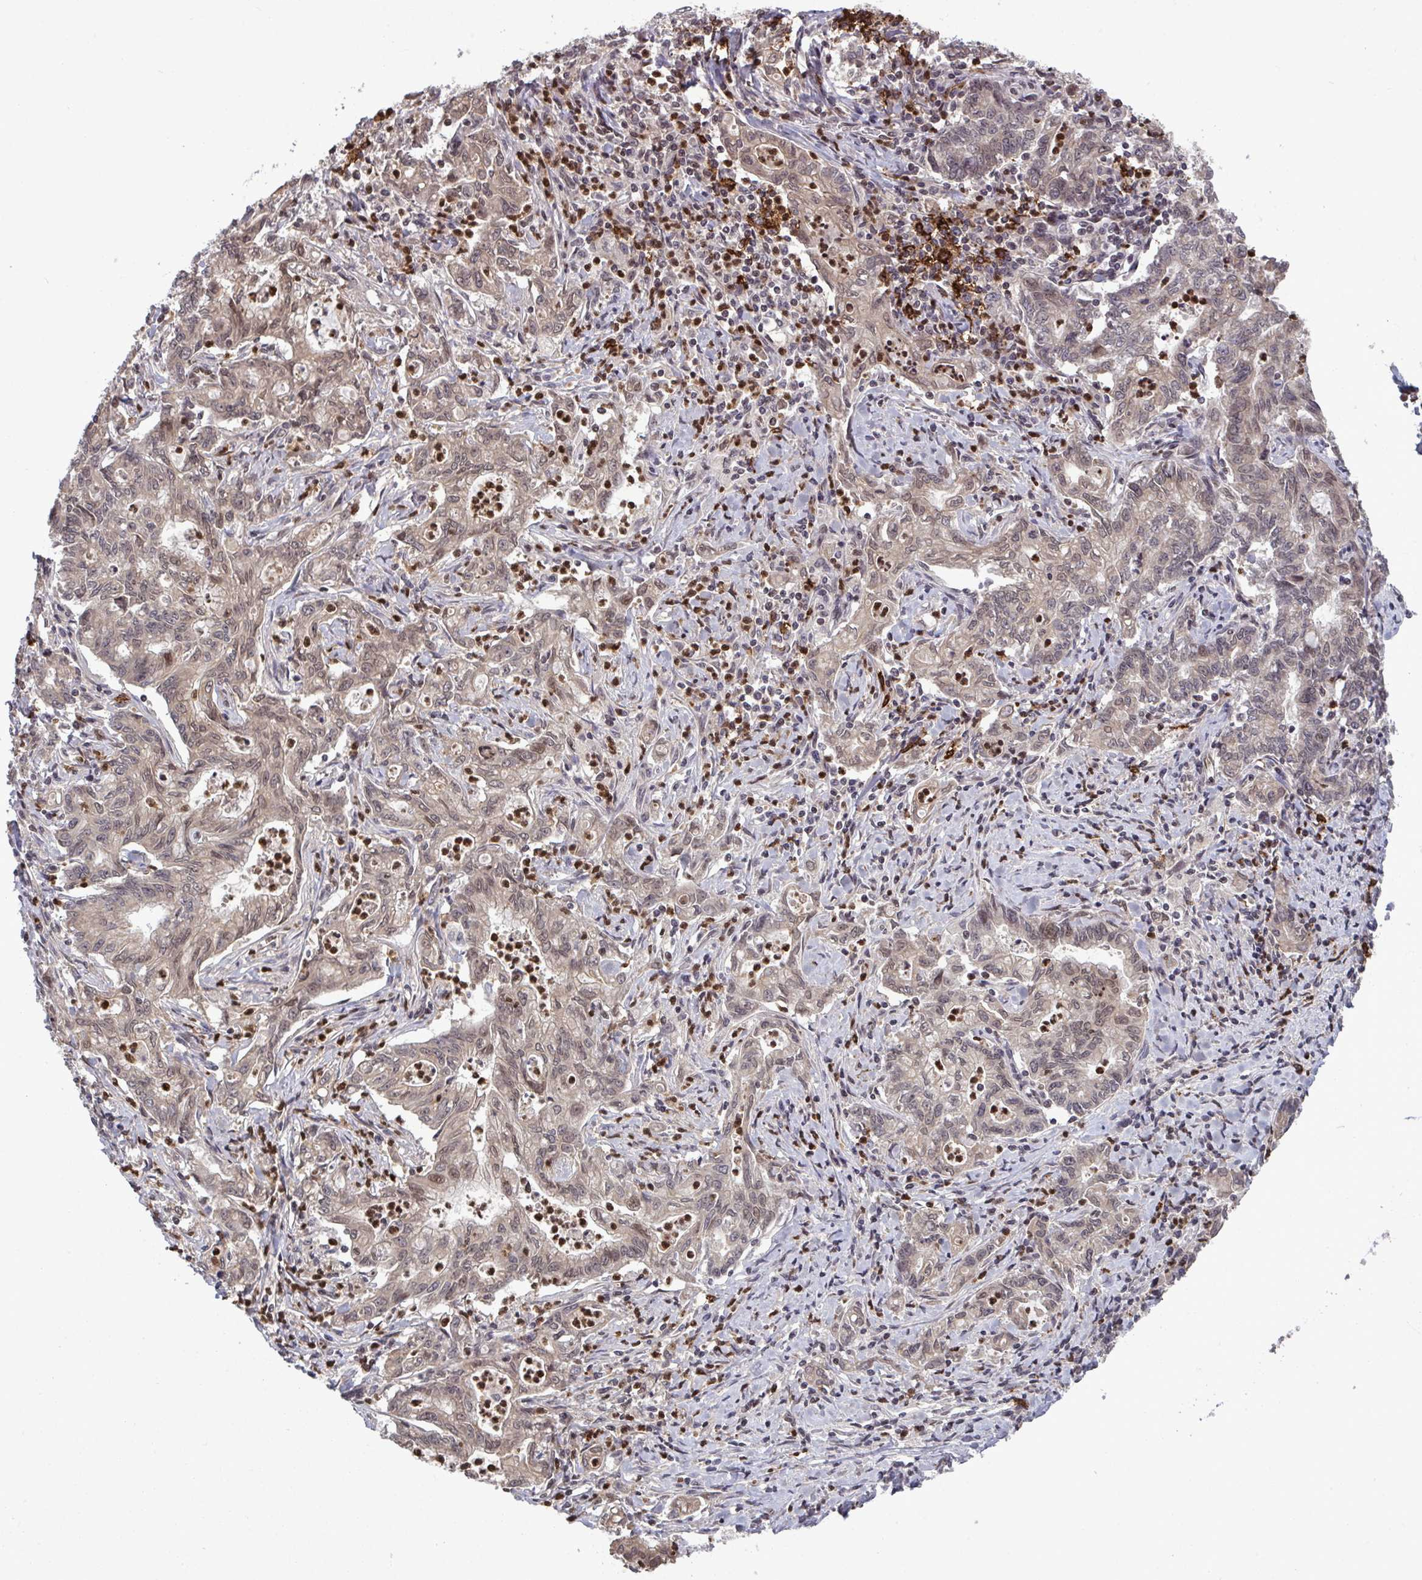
{"staining": {"intensity": "weak", "quantity": "25%-75%", "location": "nuclear"}, "tissue": "stomach cancer", "cell_type": "Tumor cells", "image_type": "cancer", "snomed": [{"axis": "morphology", "description": "Adenocarcinoma, NOS"}, {"axis": "topography", "description": "Stomach, upper"}], "caption": "Immunohistochemical staining of human adenocarcinoma (stomach) shows low levels of weak nuclear positivity in approximately 25%-75% of tumor cells.", "gene": "UXT", "patient": {"sex": "female", "age": 79}}